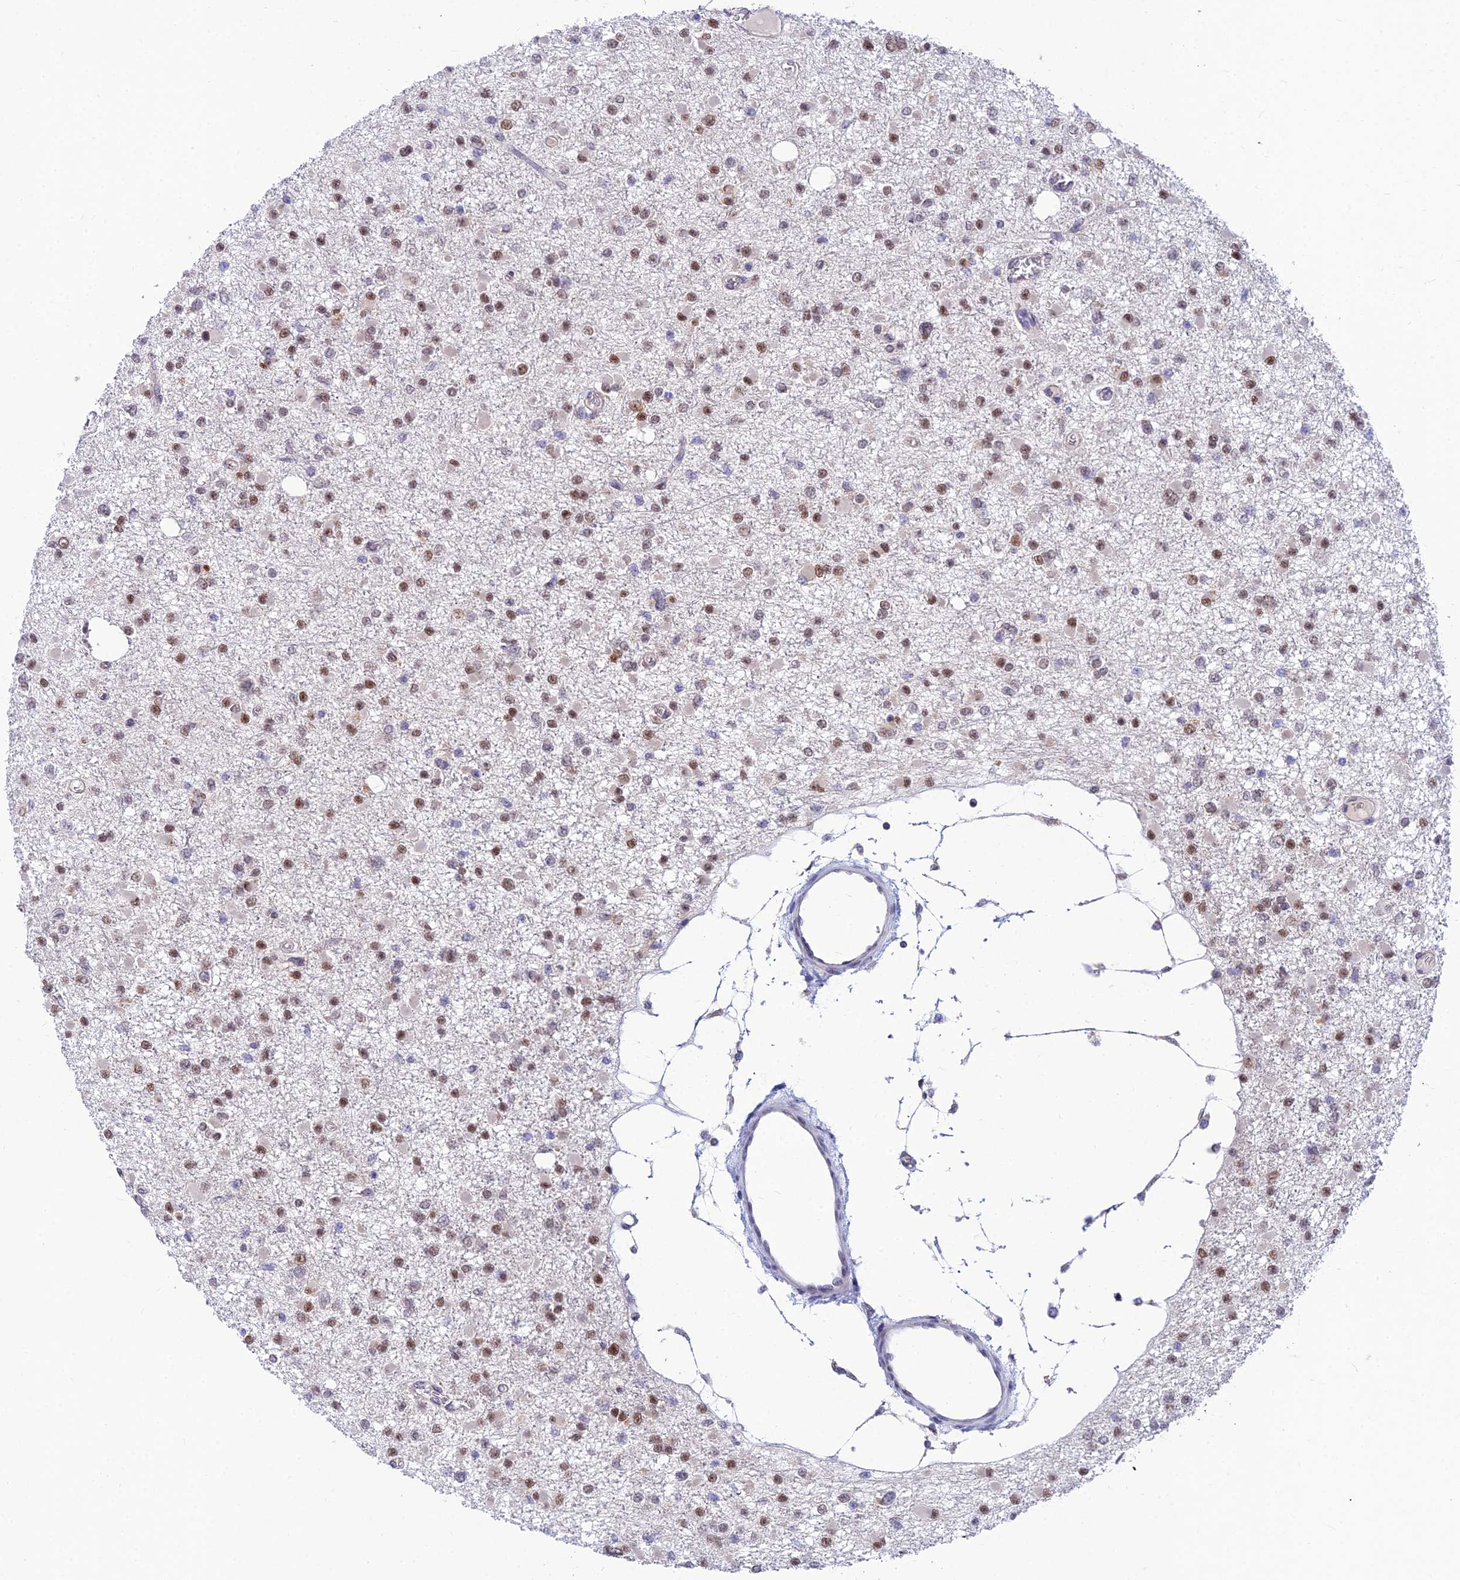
{"staining": {"intensity": "moderate", "quantity": "25%-75%", "location": "nuclear"}, "tissue": "glioma", "cell_type": "Tumor cells", "image_type": "cancer", "snomed": [{"axis": "morphology", "description": "Glioma, malignant, Low grade"}, {"axis": "topography", "description": "Brain"}], "caption": "Immunohistochemical staining of human glioma displays medium levels of moderate nuclear positivity in approximately 25%-75% of tumor cells.", "gene": "C2orf49", "patient": {"sex": "female", "age": 22}}